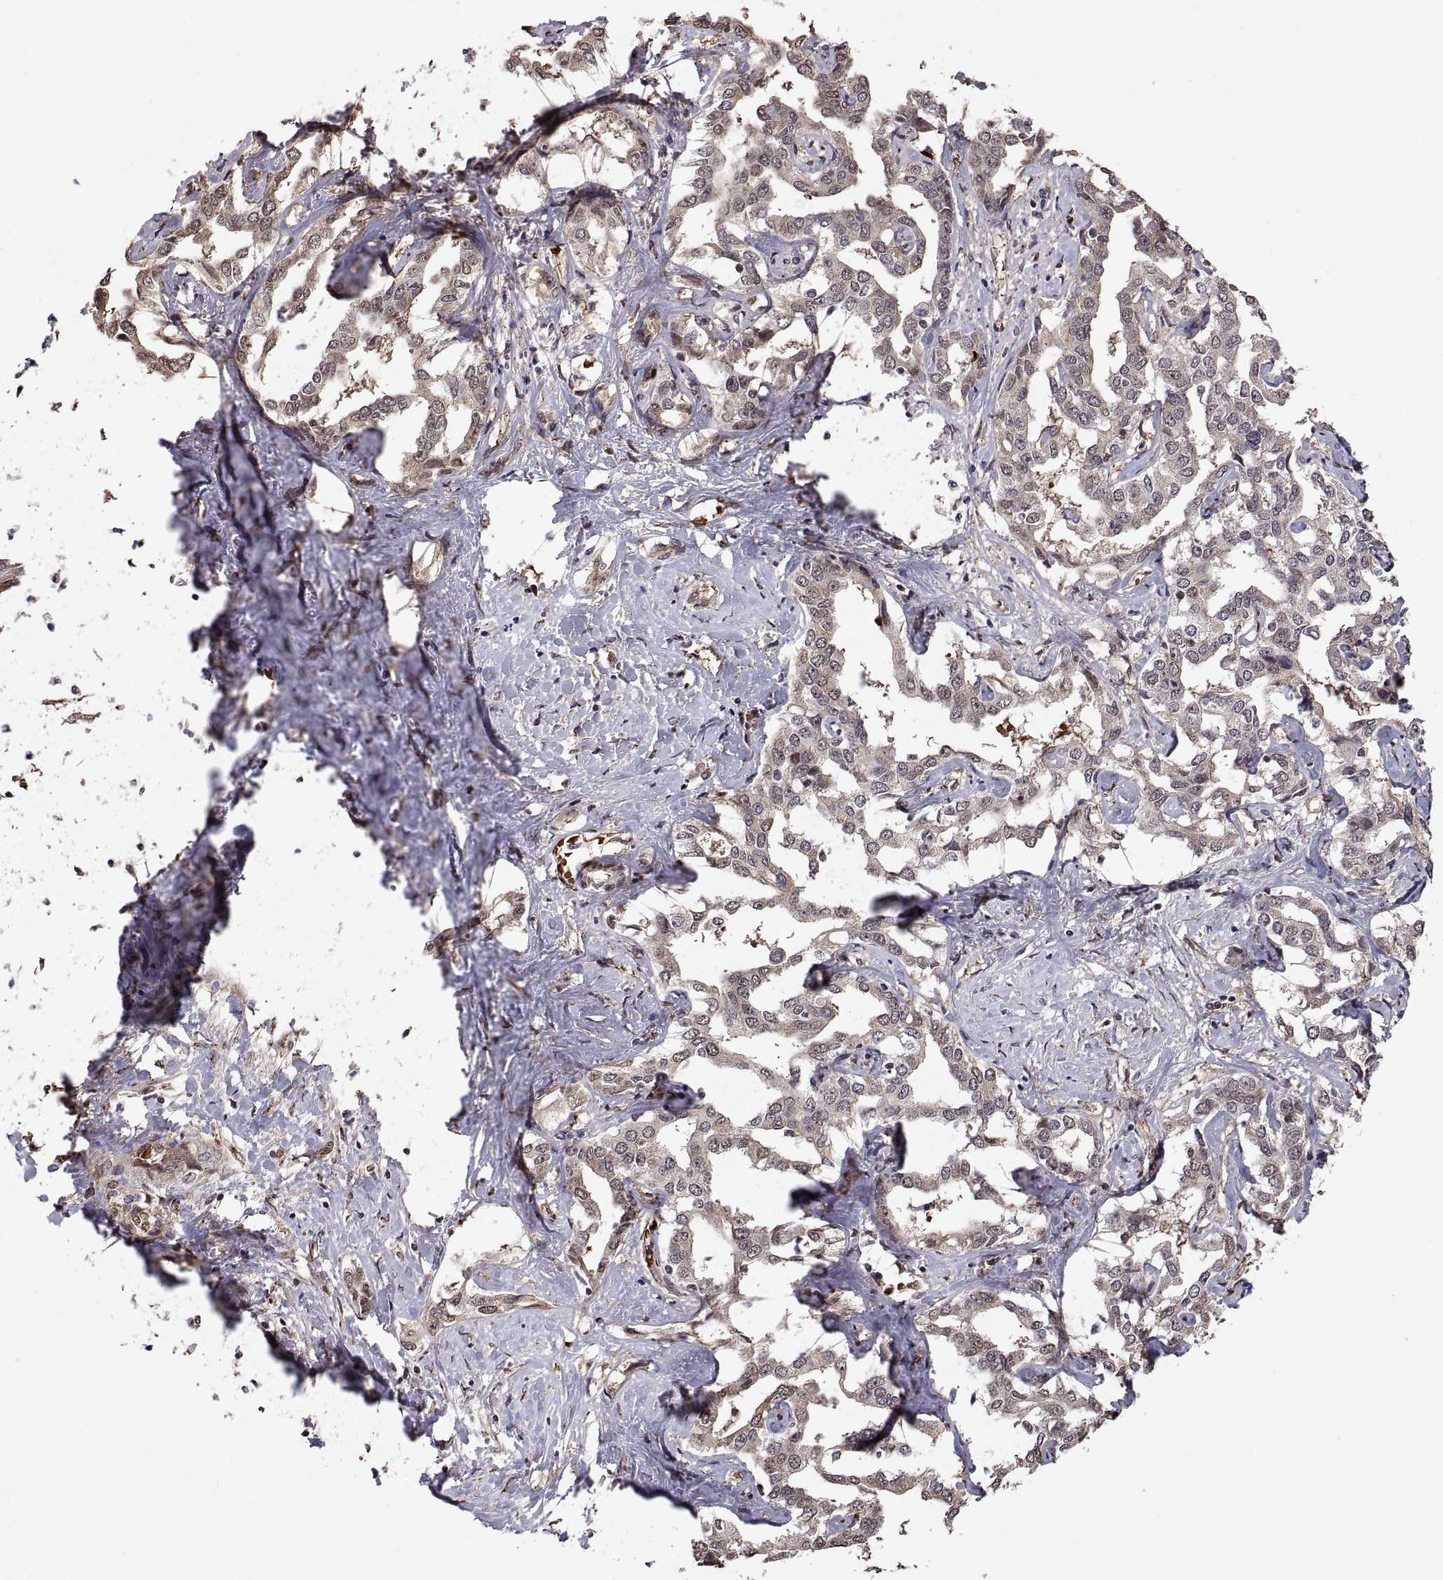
{"staining": {"intensity": "weak", "quantity": ">75%", "location": "cytoplasmic/membranous"}, "tissue": "liver cancer", "cell_type": "Tumor cells", "image_type": "cancer", "snomed": [{"axis": "morphology", "description": "Cholangiocarcinoma"}, {"axis": "topography", "description": "Liver"}], "caption": "Human liver cholangiocarcinoma stained with a protein marker shows weak staining in tumor cells.", "gene": "ARRB1", "patient": {"sex": "male", "age": 59}}